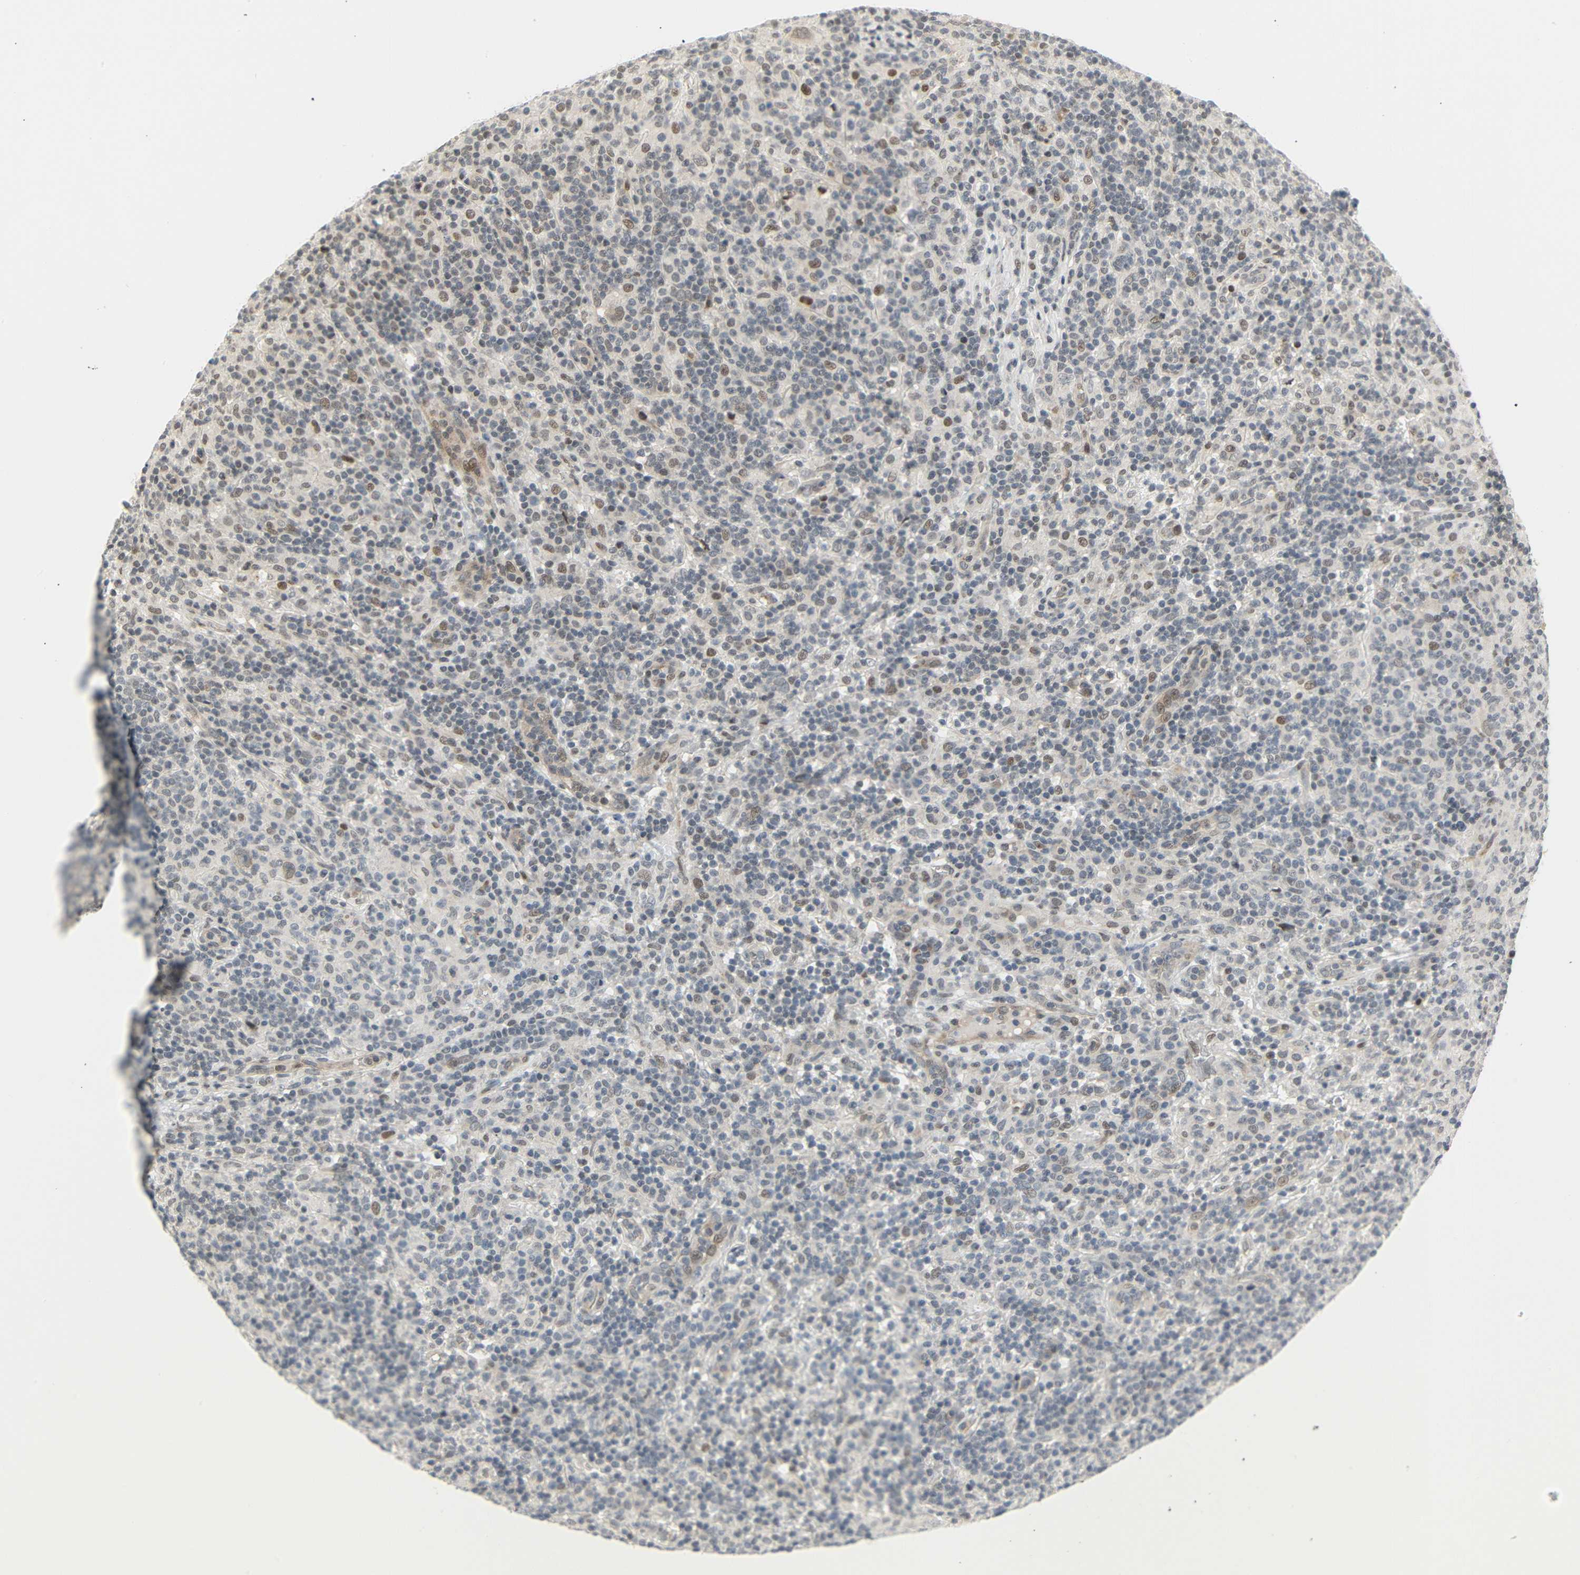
{"staining": {"intensity": "moderate", "quantity": ">75%", "location": "nuclear"}, "tissue": "lymphoma", "cell_type": "Tumor cells", "image_type": "cancer", "snomed": [{"axis": "morphology", "description": "Hodgkin's disease, NOS"}, {"axis": "topography", "description": "Lymph node"}], "caption": "Protein staining demonstrates moderate nuclear expression in about >75% of tumor cells in lymphoma. The staining is performed using DAB (3,3'-diaminobenzidine) brown chromogen to label protein expression. The nuclei are counter-stained blue using hematoxylin.", "gene": "IMPG2", "patient": {"sex": "male", "age": 70}}